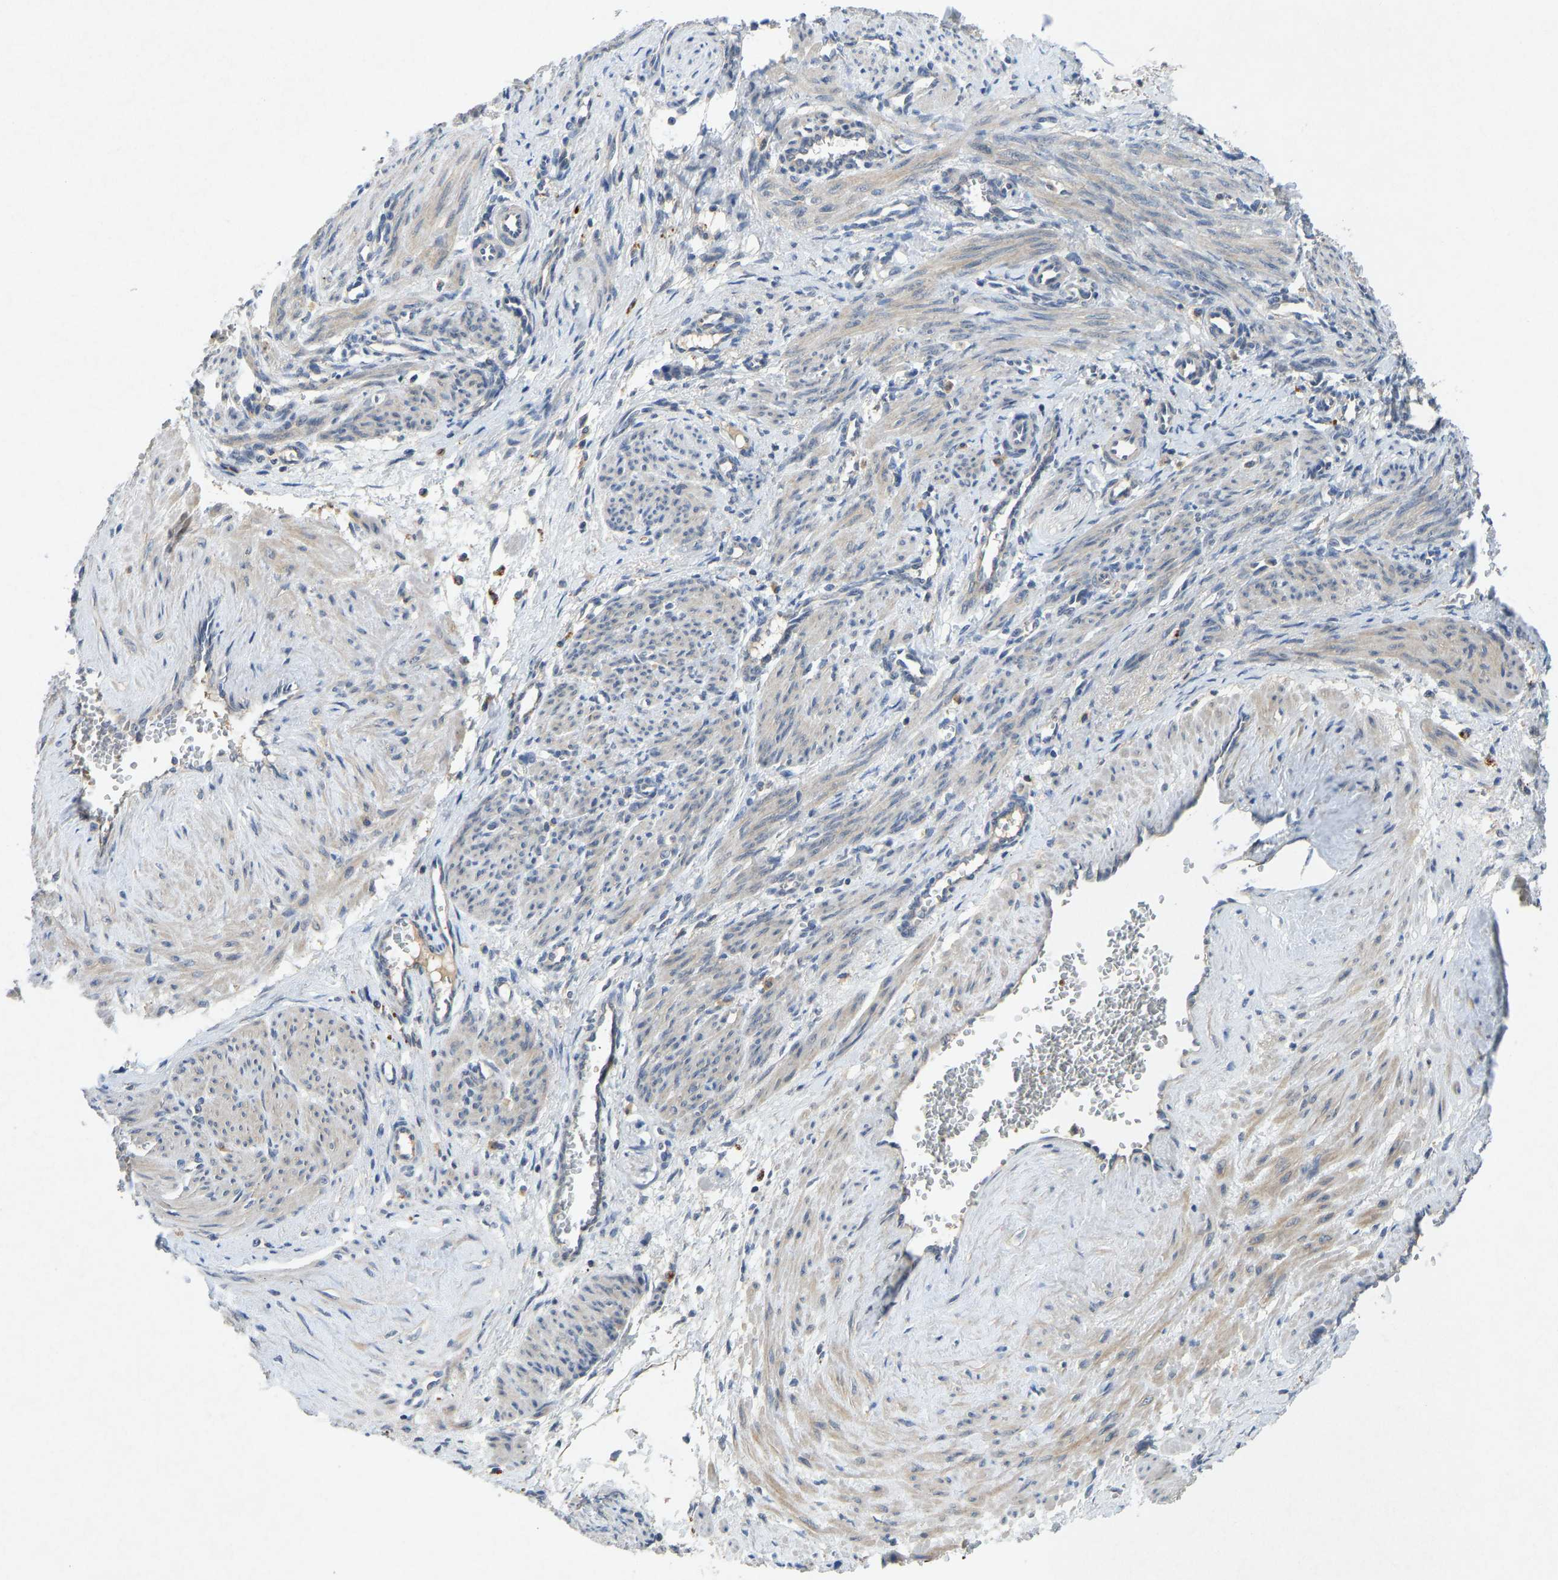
{"staining": {"intensity": "weak", "quantity": ">75%", "location": "cytoplasmic/membranous"}, "tissue": "smooth muscle", "cell_type": "Smooth muscle cells", "image_type": "normal", "snomed": [{"axis": "morphology", "description": "Normal tissue, NOS"}, {"axis": "topography", "description": "Endometrium"}], "caption": "This micrograph displays immunohistochemistry (IHC) staining of benign human smooth muscle, with low weak cytoplasmic/membranous positivity in about >75% of smooth muscle cells.", "gene": "PDE7A", "patient": {"sex": "female", "age": 33}}